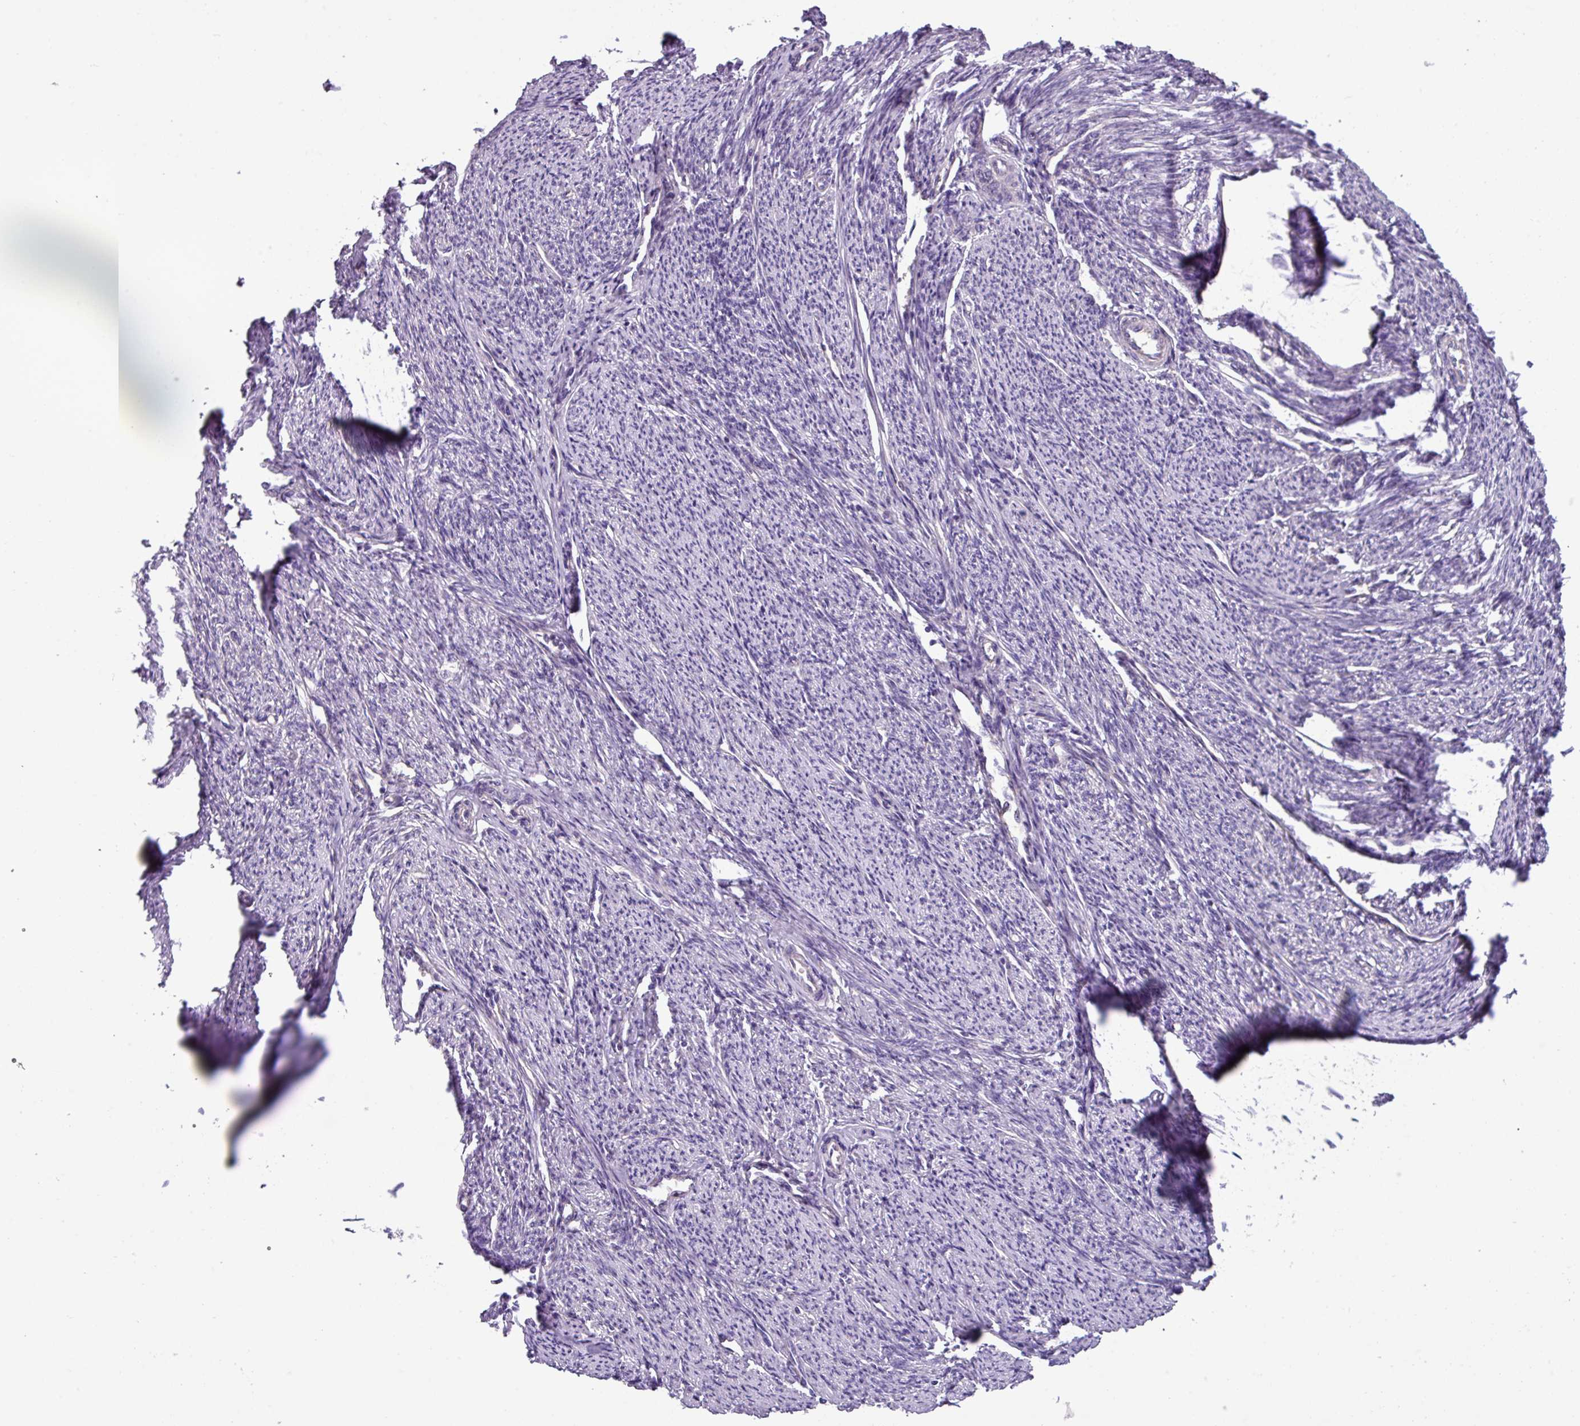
{"staining": {"intensity": "negative", "quantity": "none", "location": "none"}, "tissue": "smooth muscle", "cell_type": "Smooth muscle cells", "image_type": "normal", "snomed": [{"axis": "morphology", "description": "Normal tissue, NOS"}, {"axis": "topography", "description": "Smooth muscle"}, {"axis": "topography", "description": "Uterus"}], "caption": "This is a image of IHC staining of normal smooth muscle, which shows no positivity in smooth muscle cells. (Immunohistochemistry (ihc), brightfield microscopy, high magnification).", "gene": "SLC23A2", "patient": {"sex": "female", "age": 59}}